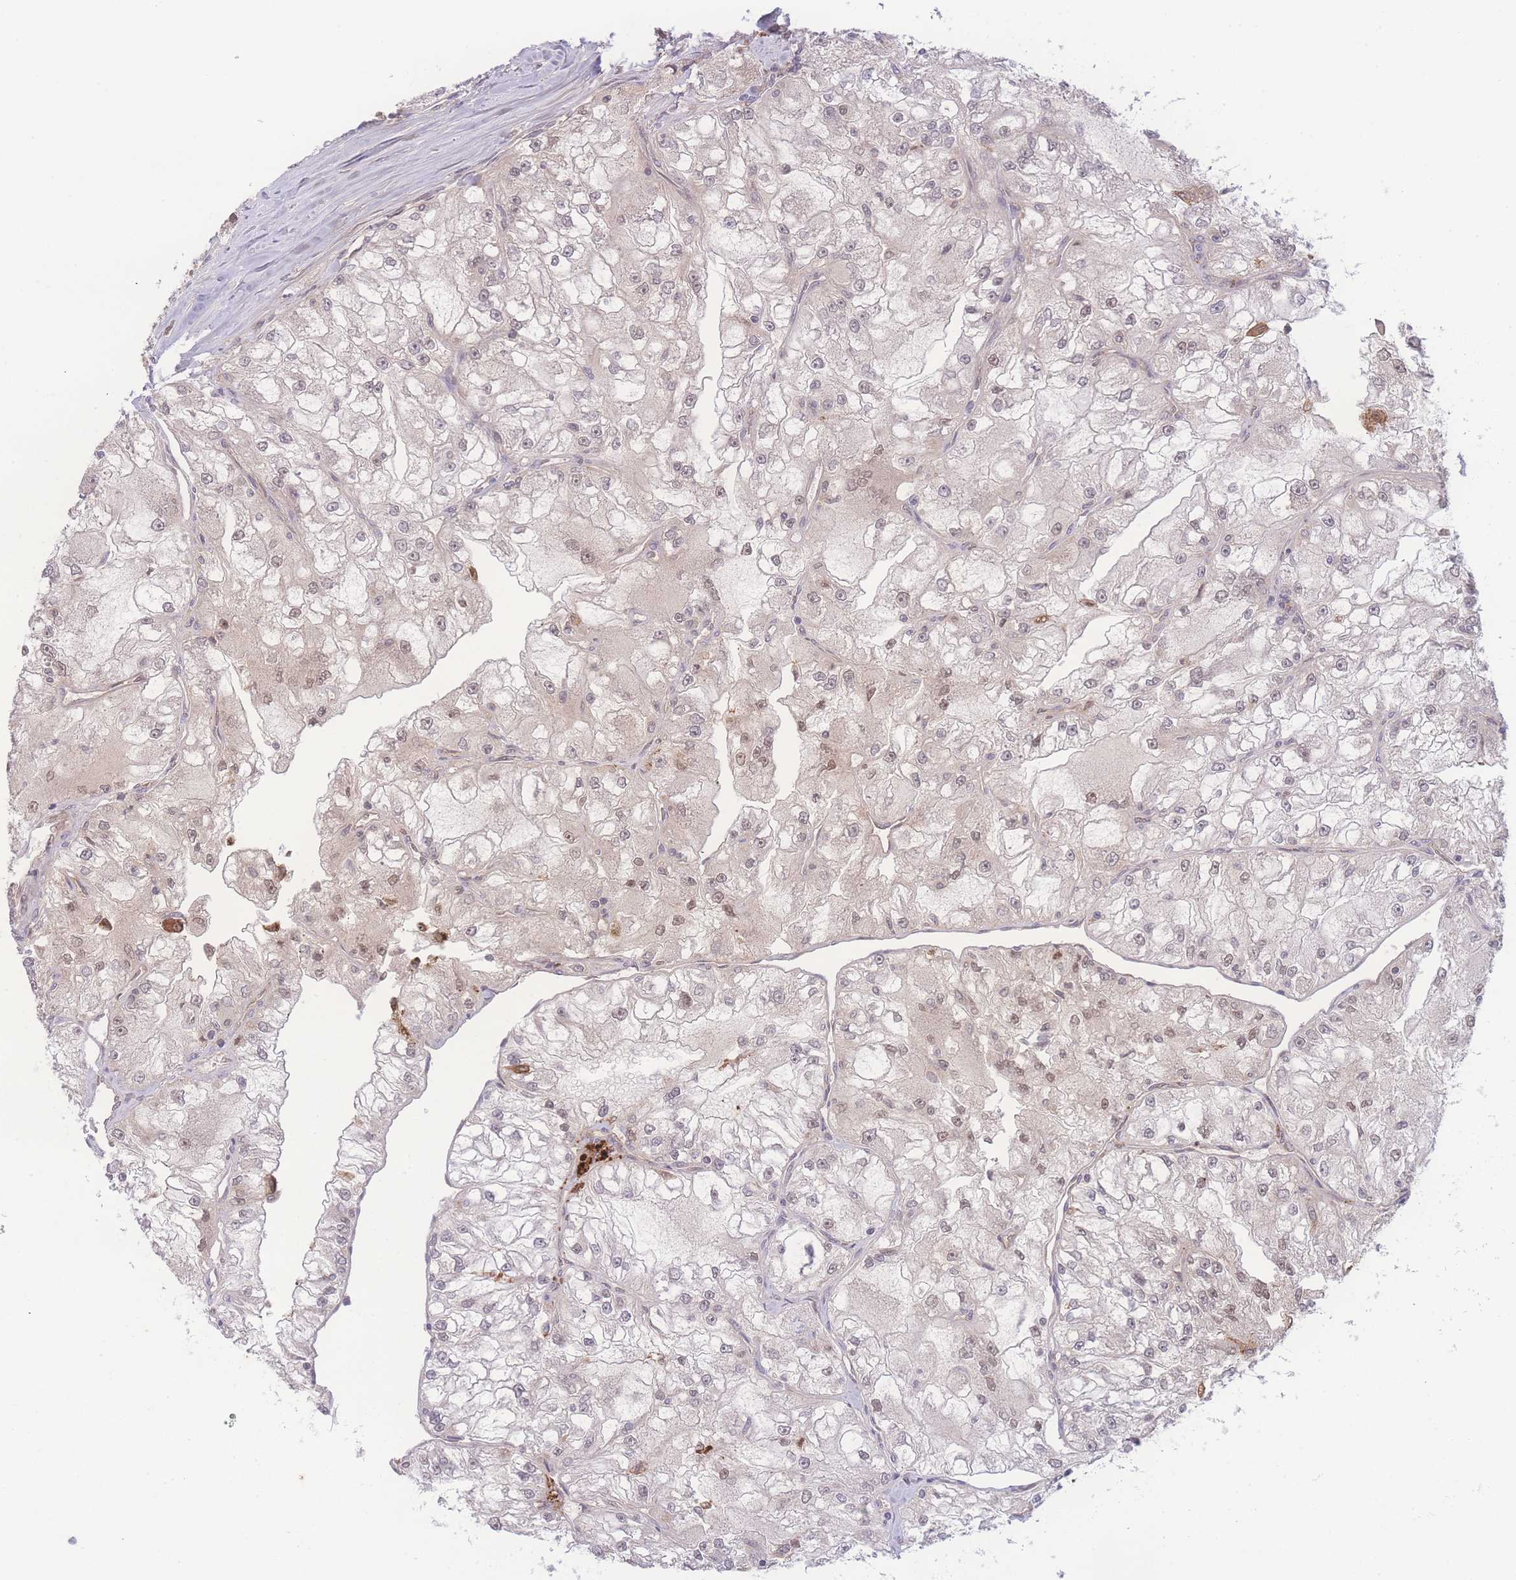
{"staining": {"intensity": "weak", "quantity": "<25%", "location": "nuclear"}, "tissue": "renal cancer", "cell_type": "Tumor cells", "image_type": "cancer", "snomed": [{"axis": "morphology", "description": "Adenocarcinoma, NOS"}, {"axis": "topography", "description": "Kidney"}], "caption": "A photomicrograph of human renal adenocarcinoma is negative for staining in tumor cells.", "gene": "RAVER1", "patient": {"sex": "female", "age": 72}}